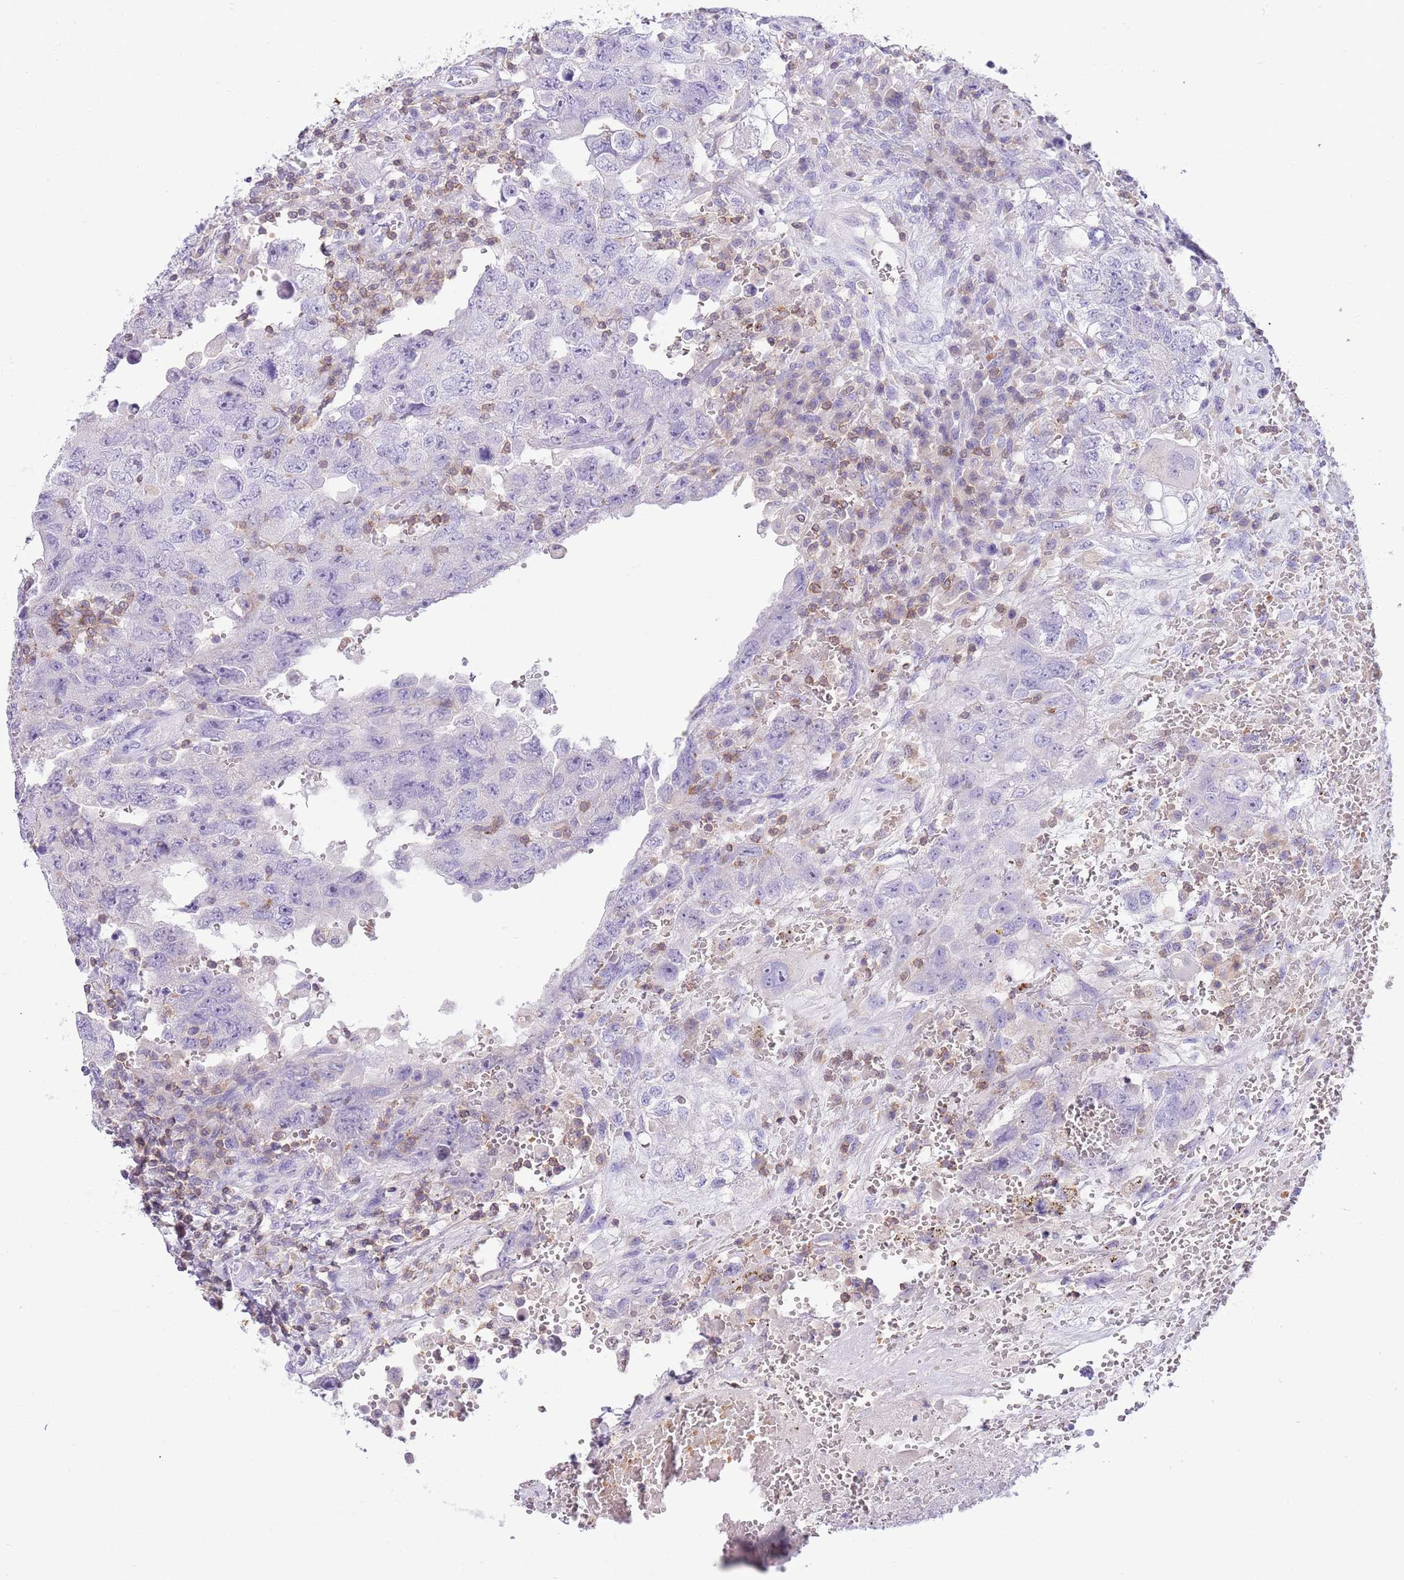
{"staining": {"intensity": "negative", "quantity": "none", "location": "none"}, "tissue": "testis cancer", "cell_type": "Tumor cells", "image_type": "cancer", "snomed": [{"axis": "morphology", "description": "Carcinoma, Embryonal, NOS"}, {"axis": "topography", "description": "Testis"}], "caption": "DAB (3,3'-diaminobenzidine) immunohistochemical staining of embryonal carcinoma (testis) shows no significant staining in tumor cells. (Brightfield microscopy of DAB IHC at high magnification).", "gene": "OR4Q3", "patient": {"sex": "male", "age": 26}}